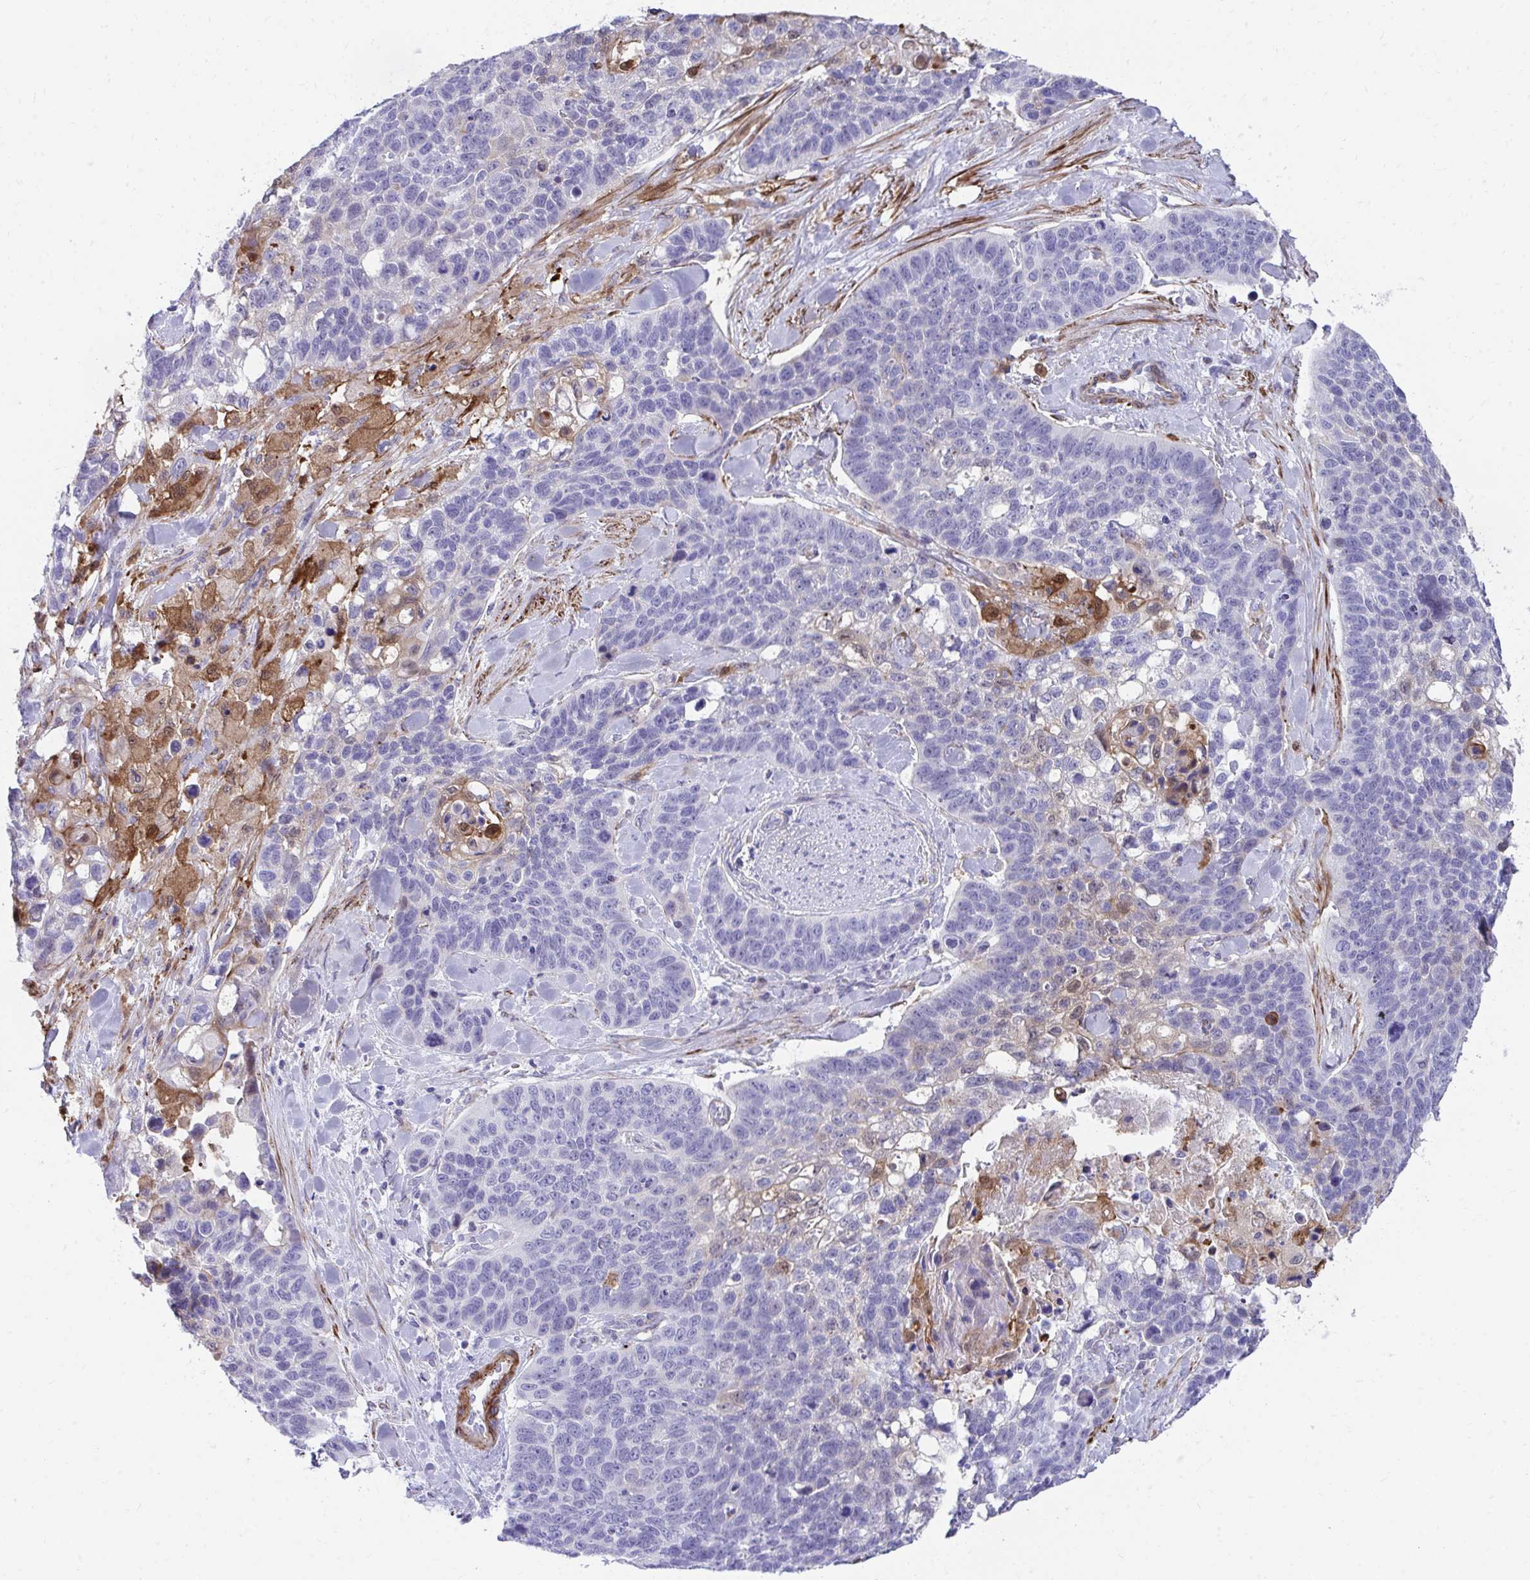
{"staining": {"intensity": "negative", "quantity": "none", "location": "none"}, "tissue": "lung cancer", "cell_type": "Tumor cells", "image_type": "cancer", "snomed": [{"axis": "morphology", "description": "Squamous cell carcinoma, NOS"}, {"axis": "topography", "description": "Lung"}], "caption": "A photomicrograph of human lung cancer (squamous cell carcinoma) is negative for staining in tumor cells.", "gene": "CSTB", "patient": {"sex": "male", "age": 62}}